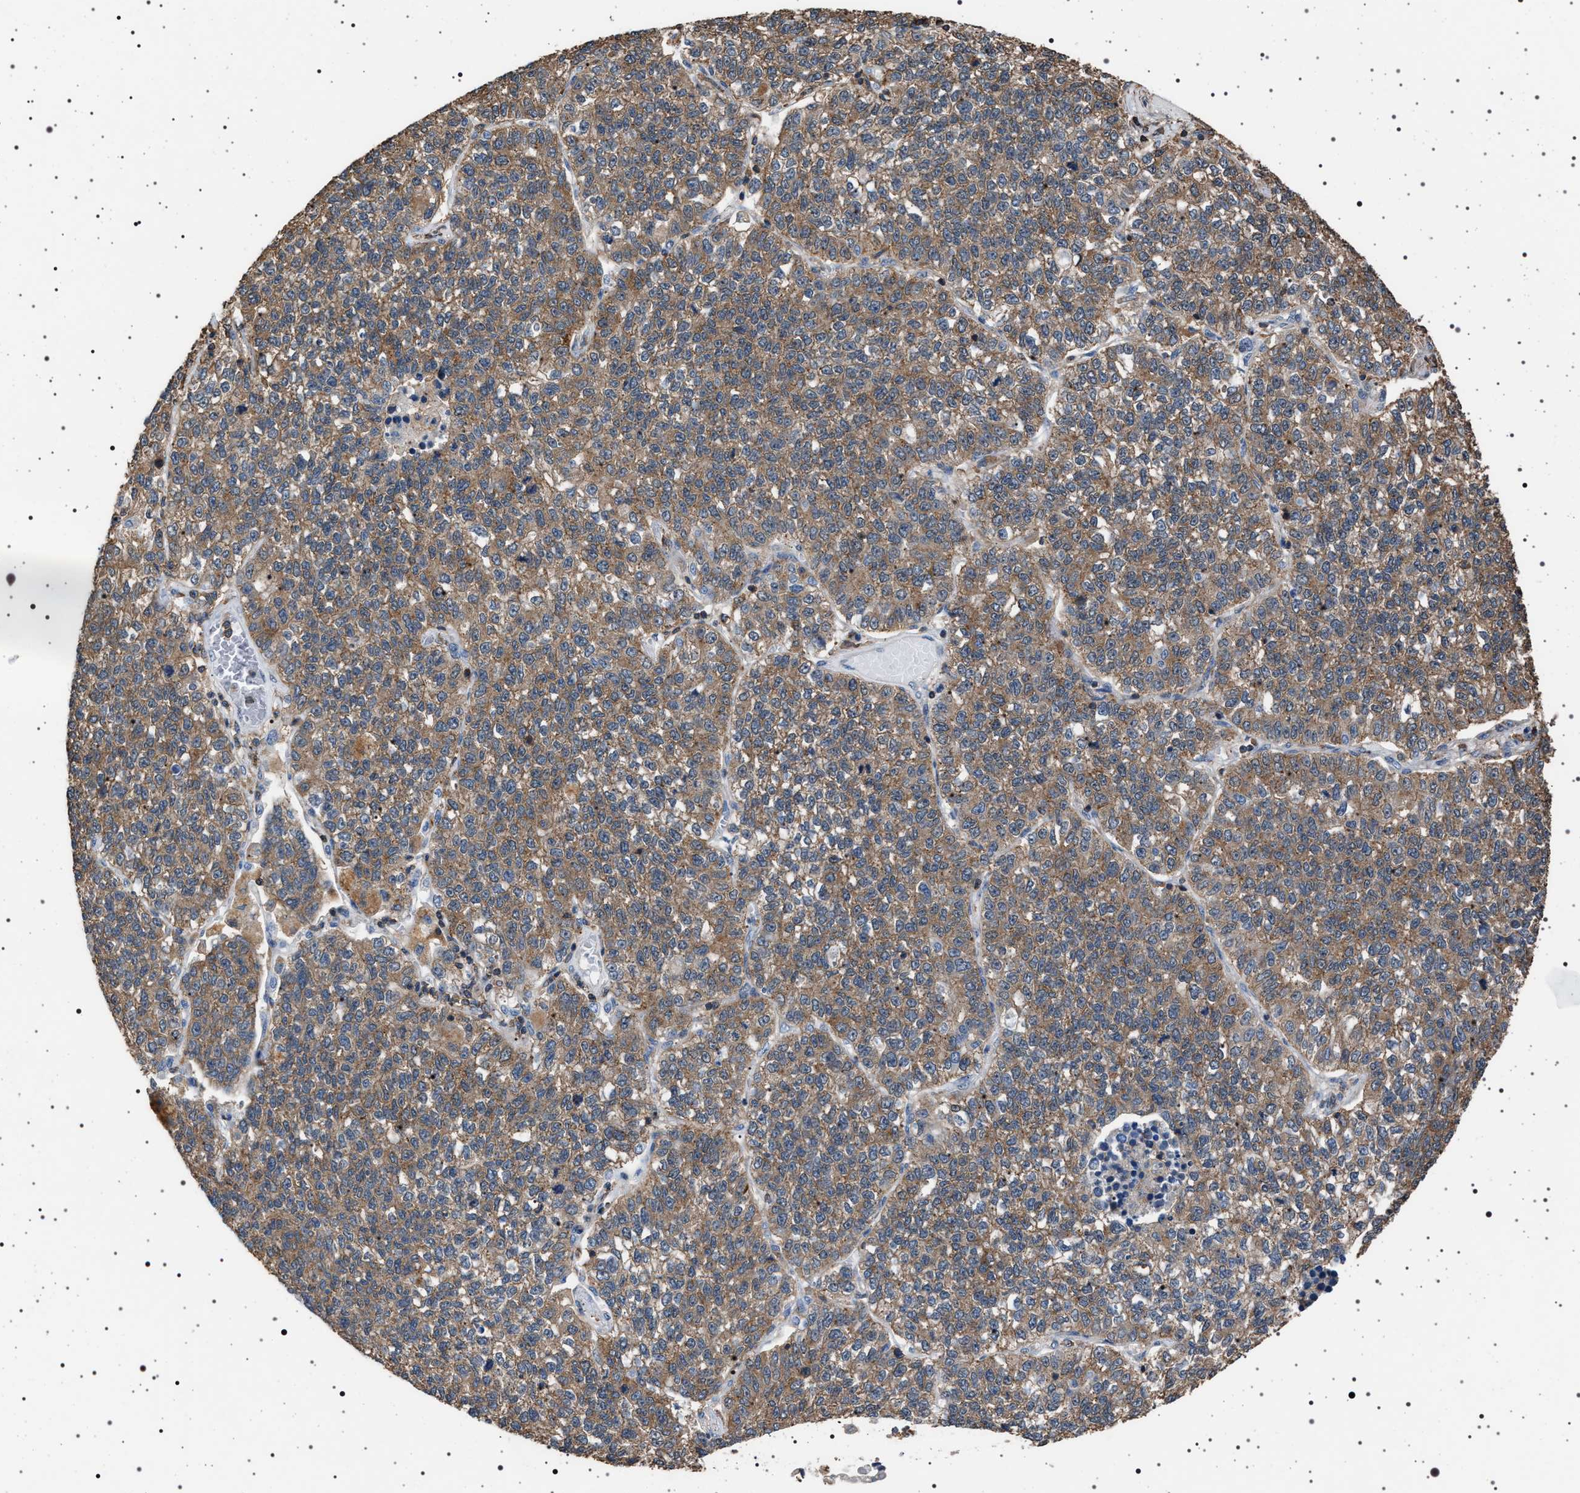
{"staining": {"intensity": "moderate", "quantity": ">75%", "location": "cytoplasmic/membranous"}, "tissue": "lung cancer", "cell_type": "Tumor cells", "image_type": "cancer", "snomed": [{"axis": "morphology", "description": "Adenocarcinoma, NOS"}, {"axis": "topography", "description": "Lung"}], "caption": "Immunohistochemical staining of lung cancer reveals moderate cytoplasmic/membranous protein staining in about >75% of tumor cells.", "gene": "SMAP2", "patient": {"sex": "male", "age": 49}}